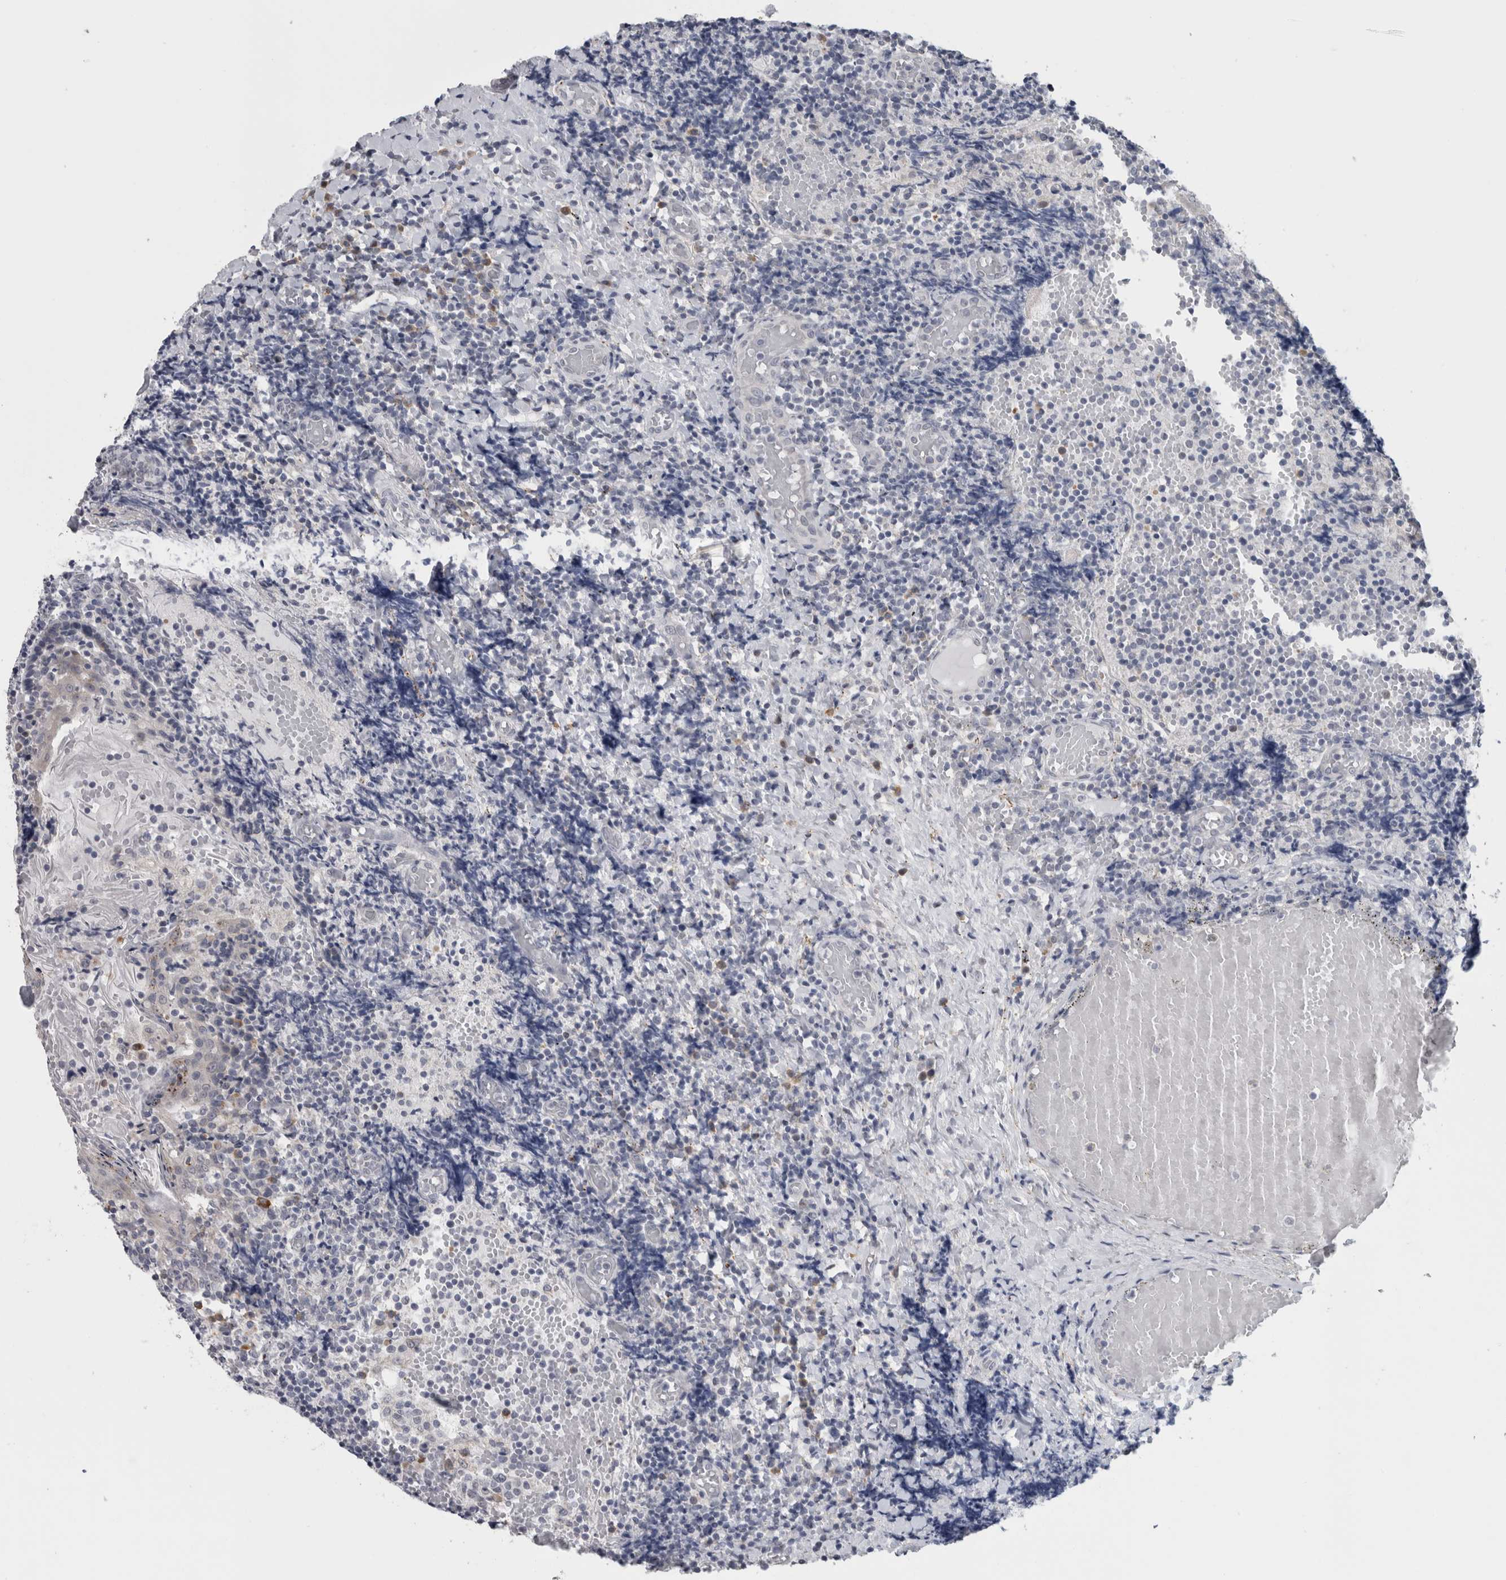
{"staining": {"intensity": "negative", "quantity": "none", "location": "none"}, "tissue": "tonsil", "cell_type": "Germinal center cells", "image_type": "normal", "snomed": [{"axis": "morphology", "description": "Normal tissue, NOS"}, {"axis": "topography", "description": "Tonsil"}], "caption": "An IHC photomicrograph of benign tonsil is shown. There is no staining in germinal center cells of tonsil. The staining was performed using DAB to visualize the protein expression in brown, while the nuclei were stained in blue with hematoxylin (Magnification: 20x).", "gene": "TMEM242", "patient": {"sex": "female", "age": 19}}